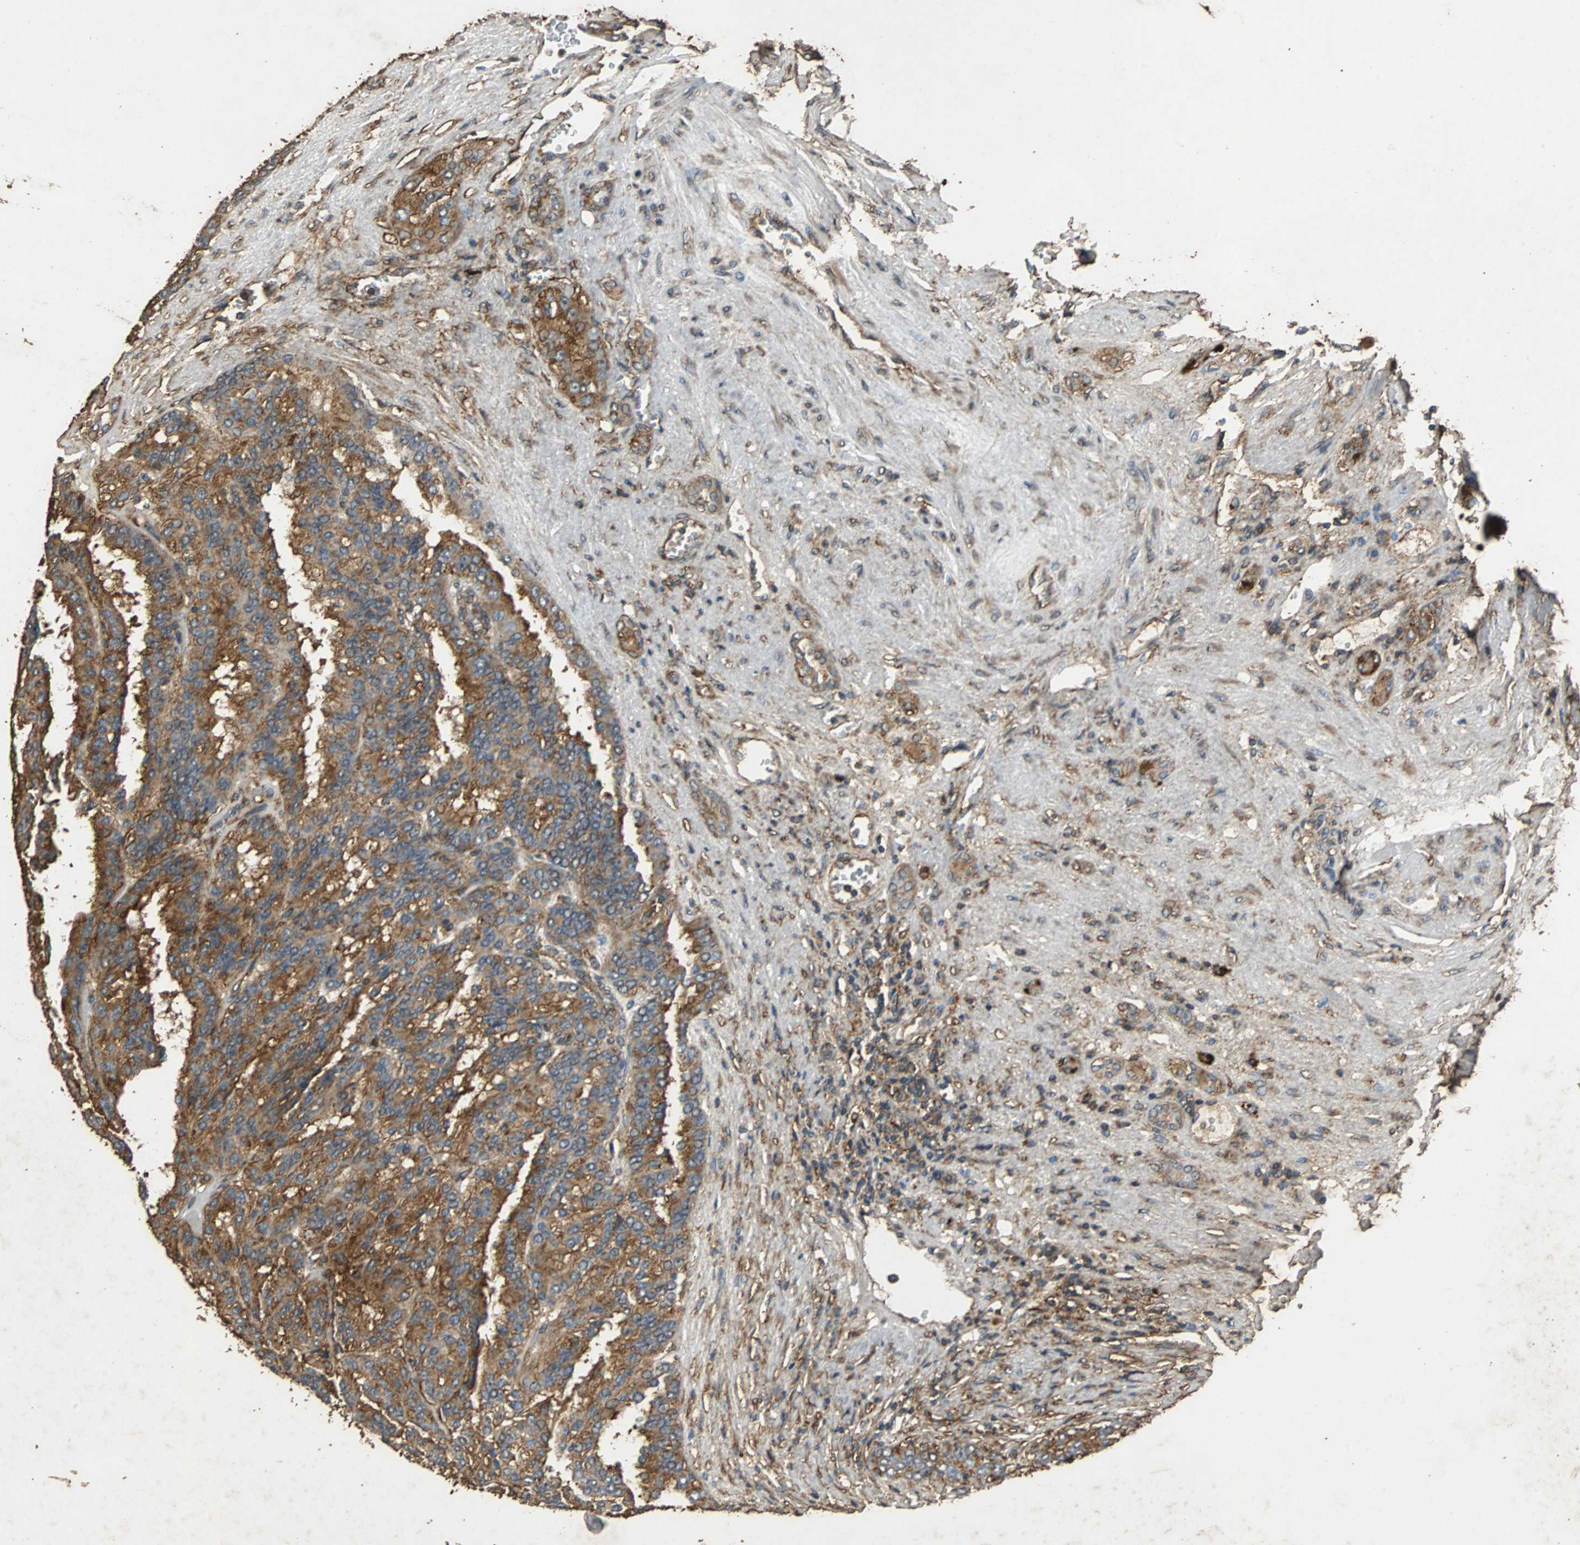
{"staining": {"intensity": "strong", "quantity": ">75%", "location": "cytoplasmic/membranous"}, "tissue": "renal cancer", "cell_type": "Tumor cells", "image_type": "cancer", "snomed": [{"axis": "morphology", "description": "Adenocarcinoma, NOS"}, {"axis": "topography", "description": "Kidney"}], "caption": "Strong cytoplasmic/membranous expression is identified in about >75% of tumor cells in renal cancer.", "gene": "NAA10", "patient": {"sex": "male", "age": 46}}